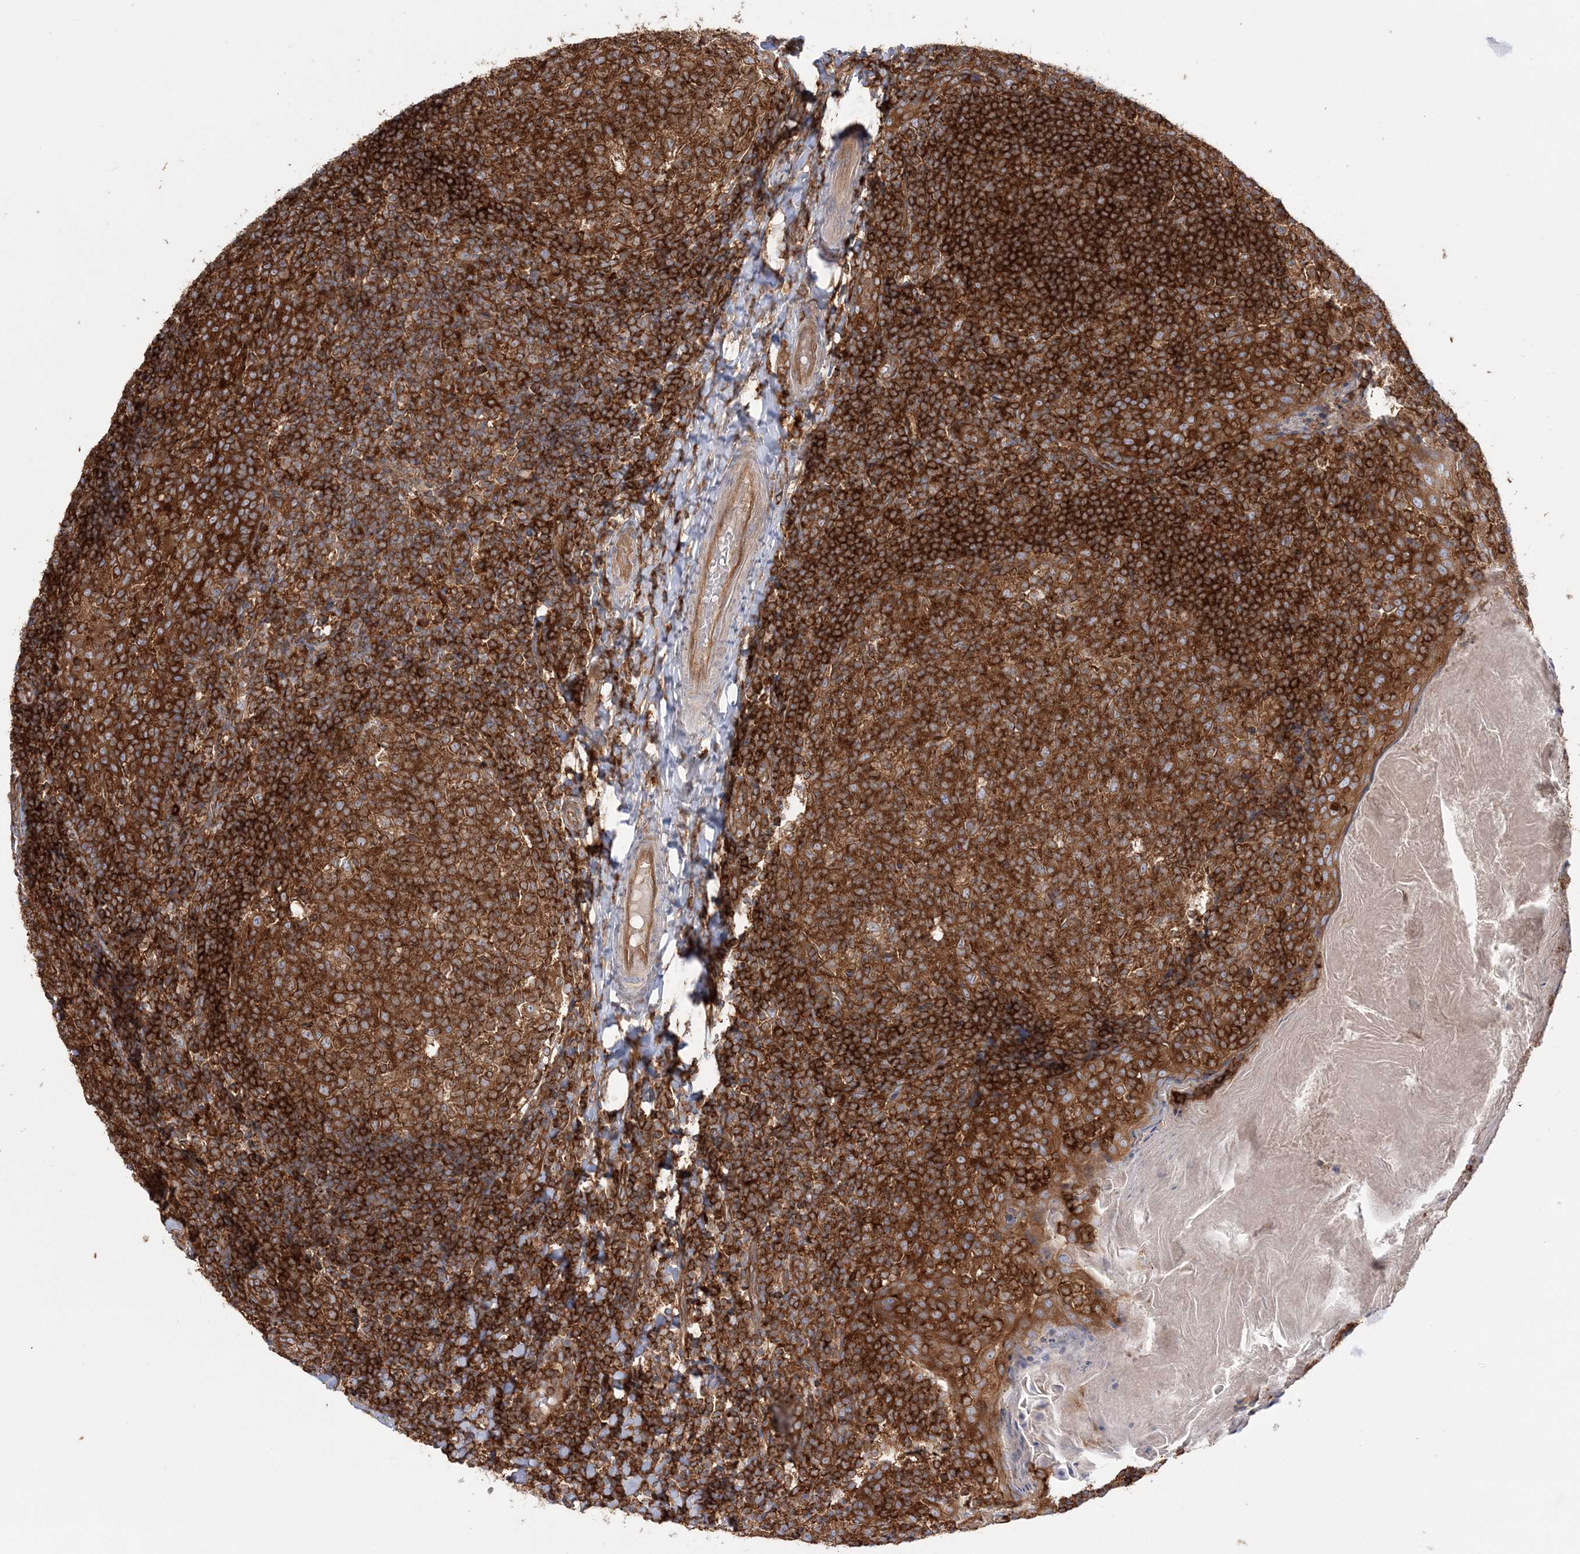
{"staining": {"intensity": "strong", "quantity": ">75%", "location": "cytoplasmic/membranous"}, "tissue": "tonsil", "cell_type": "Germinal center cells", "image_type": "normal", "snomed": [{"axis": "morphology", "description": "Normal tissue, NOS"}, {"axis": "topography", "description": "Tonsil"}], "caption": "This micrograph displays immunohistochemistry (IHC) staining of benign human tonsil, with high strong cytoplasmic/membranous positivity in about >75% of germinal center cells.", "gene": "TBC1D5", "patient": {"sex": "female", "age": 19}}